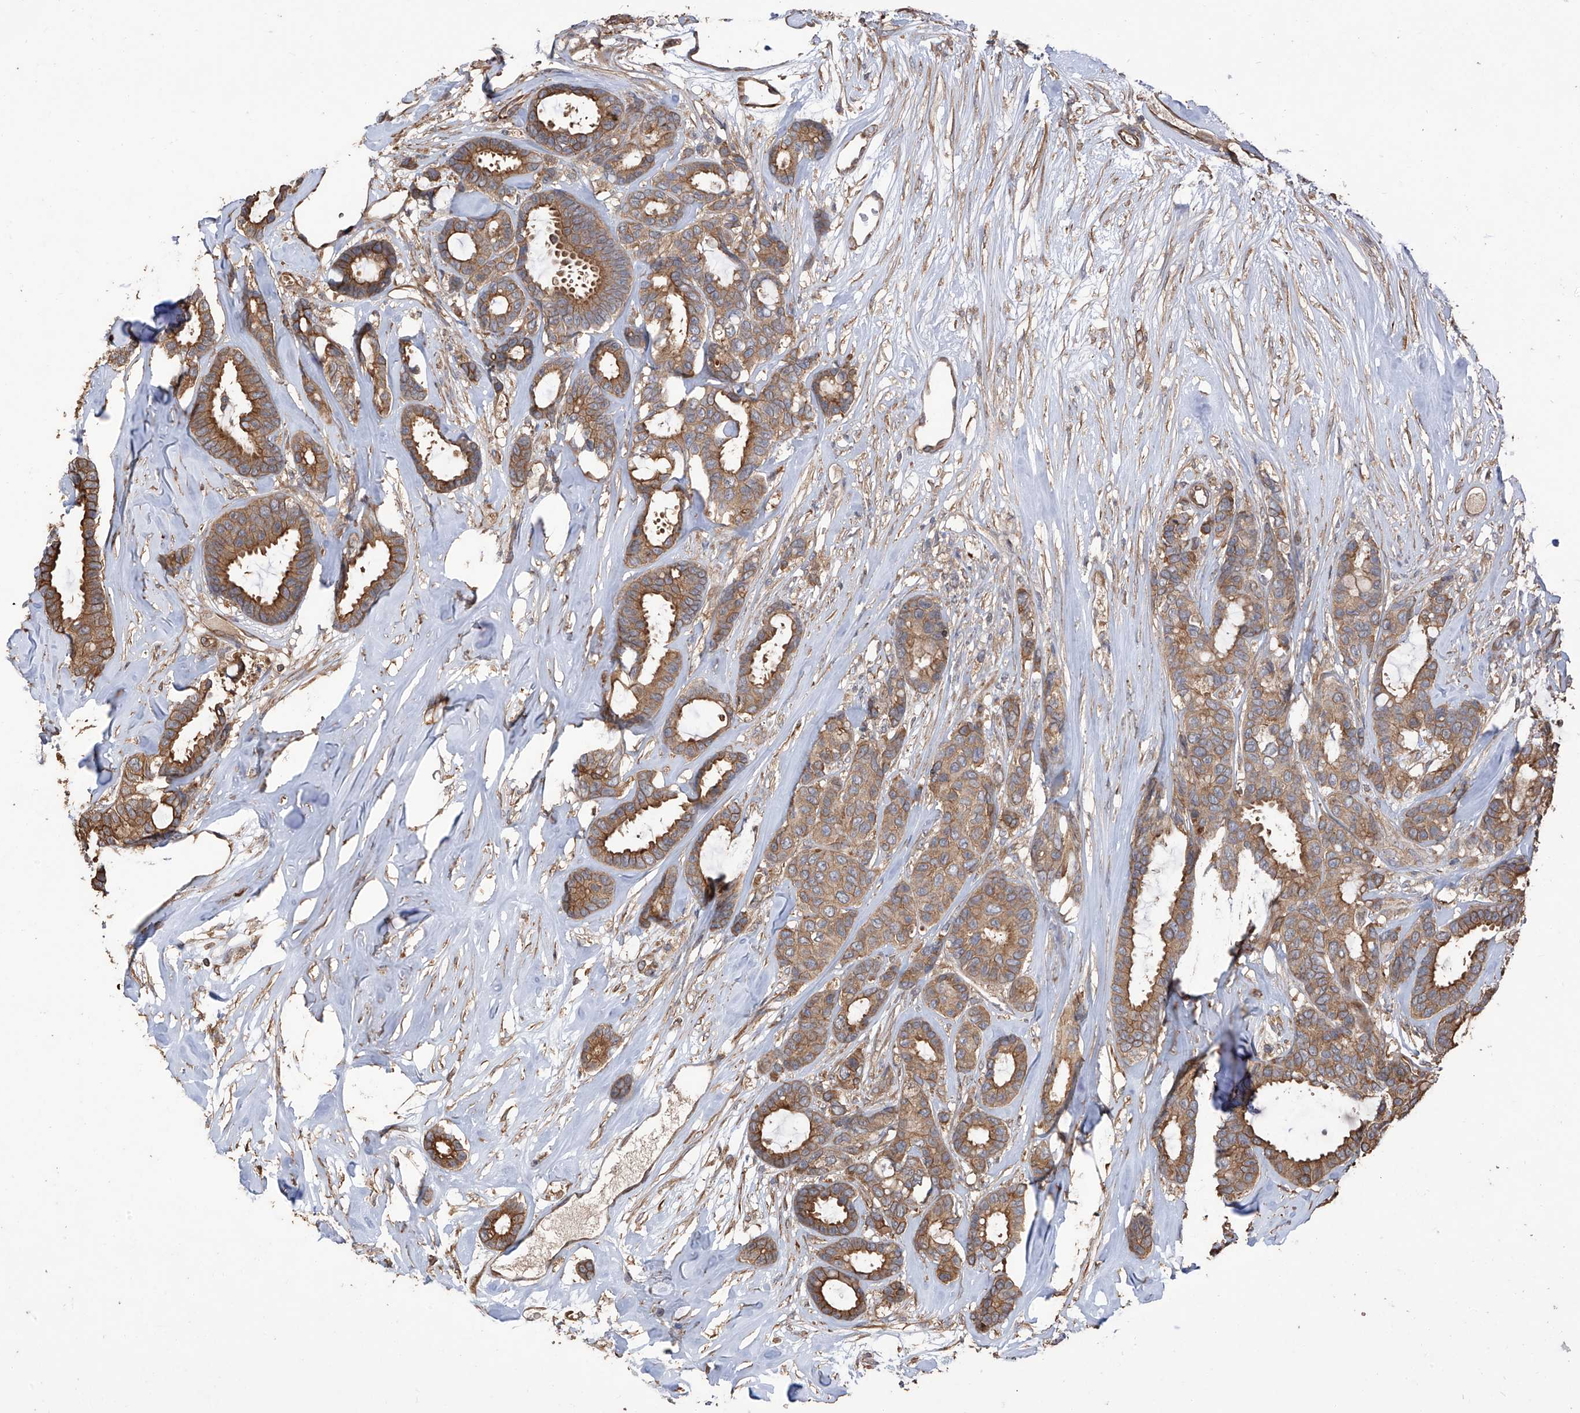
{"staining": {"intensity": "moderate", "quantity": ">75%", "location": "cytoplasmic/membranous"}, "tissue": "breast cancer", "cell_type": "Tumor cells", "image_type": "cancer", "snomed": [{"axis": "morphology", "description": "Duct carcinoma"}, {"axis": "topography", "description": "Breast"}], "caption": "Moderate cytoplasmic/membranous protein expression is present in approximately >75% of tumor cells in breast cancer (invasive ductal carcinoma).", "gene": "AGBL5", "patient": {"sex": "female", "age": 87}}